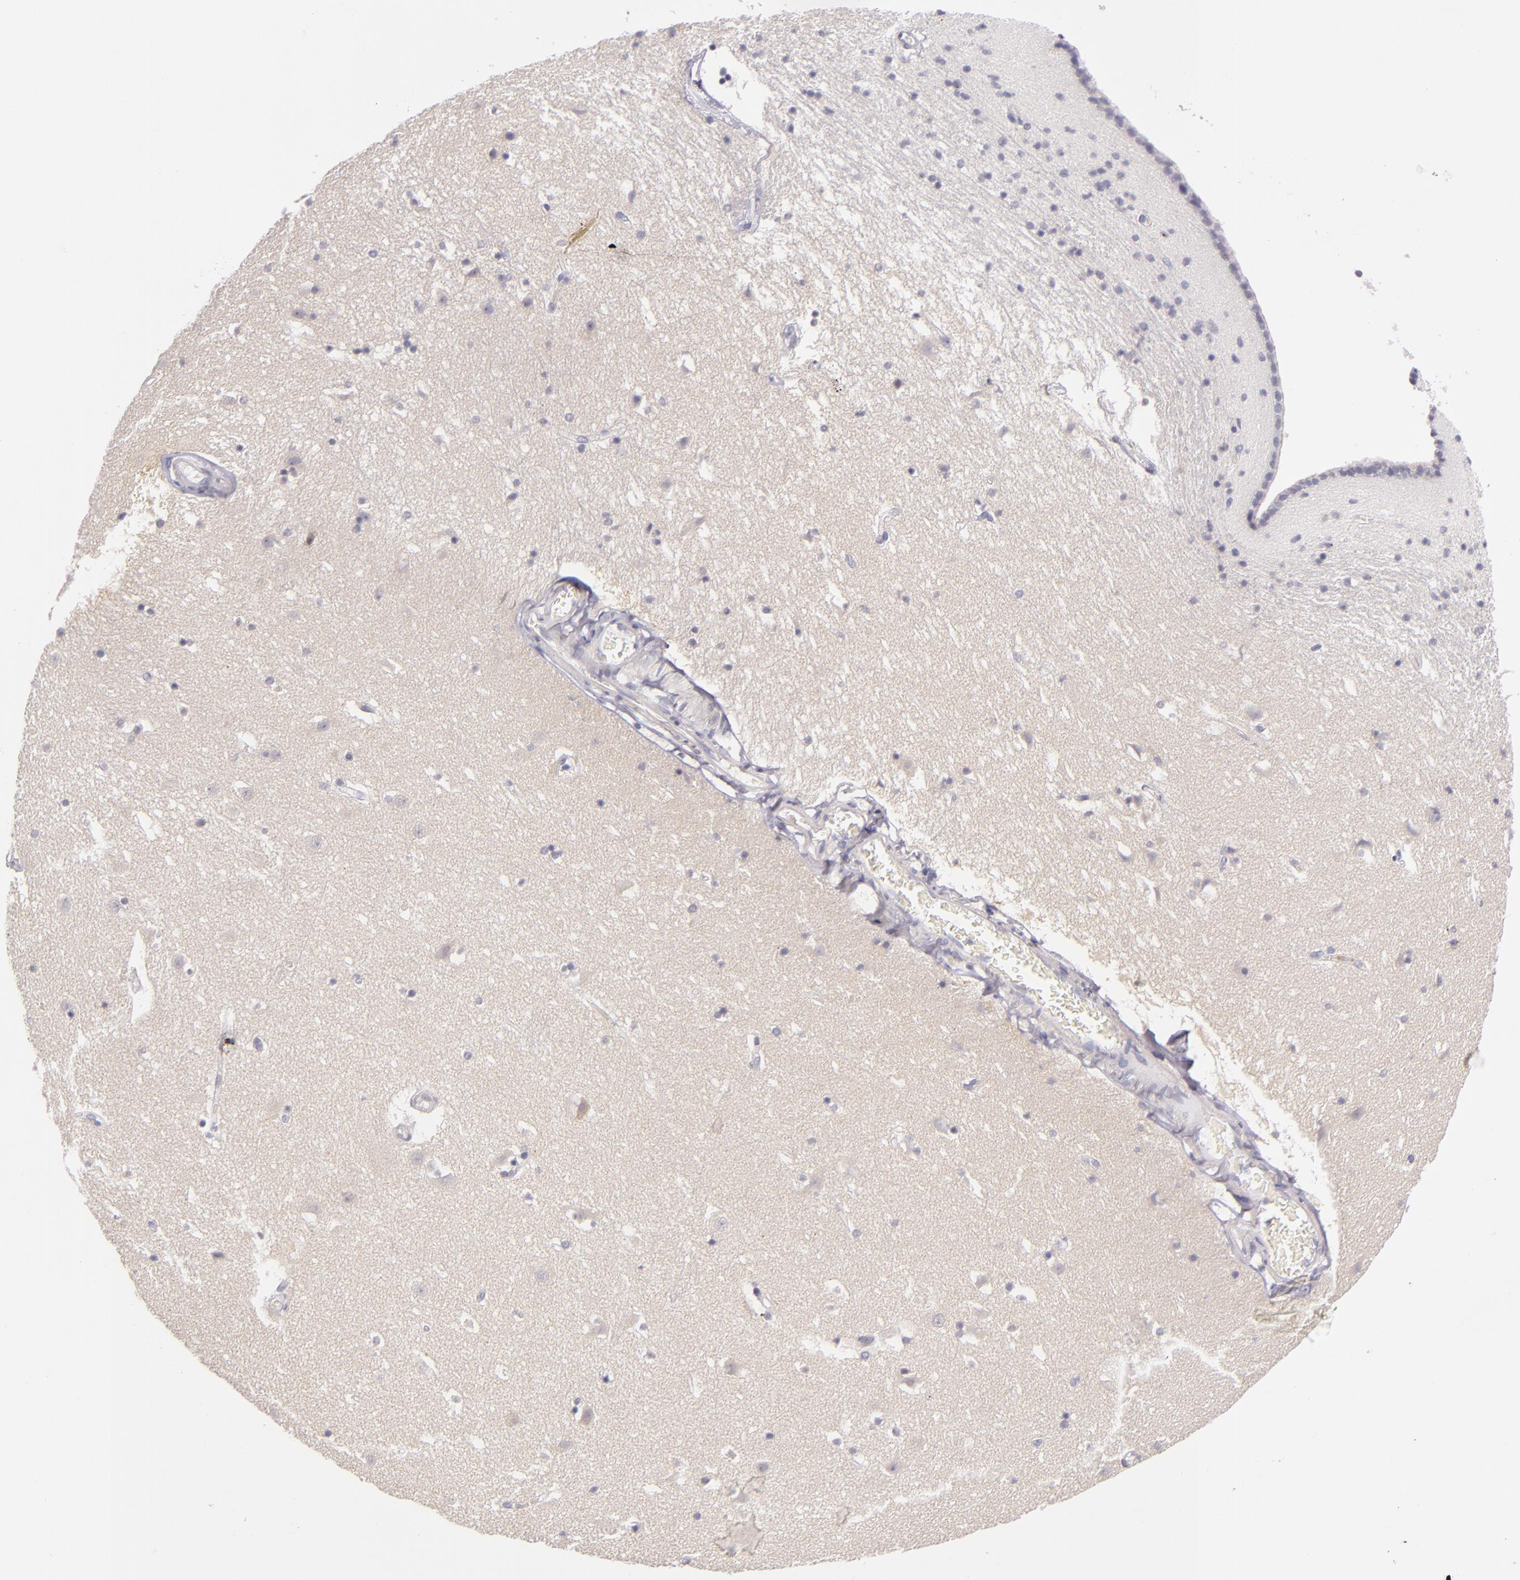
{"staining": {"intensity": "negative", "quantity": "none", "location": "none"}, "tissue": "caudate", "cell_type": "Glial cells", "image_type": "normal", "snomed": [{"axis": "morphology", "description": "Normal tissue, NOS"}, {"axis": "topography", "description": "Lateral ventricle wall"}], "caption": "The IHC image has no significant staining in glial cells of caudate. (Stains: DAB (3,3'-diaminobenzidine) immunohistochemistry (IHC) with hematoxylin counter stain, Microscopy: brightfield microscopy at high magnification).", "gene": "FAM181A", "patient": {"sex": "male", "age": 45}}